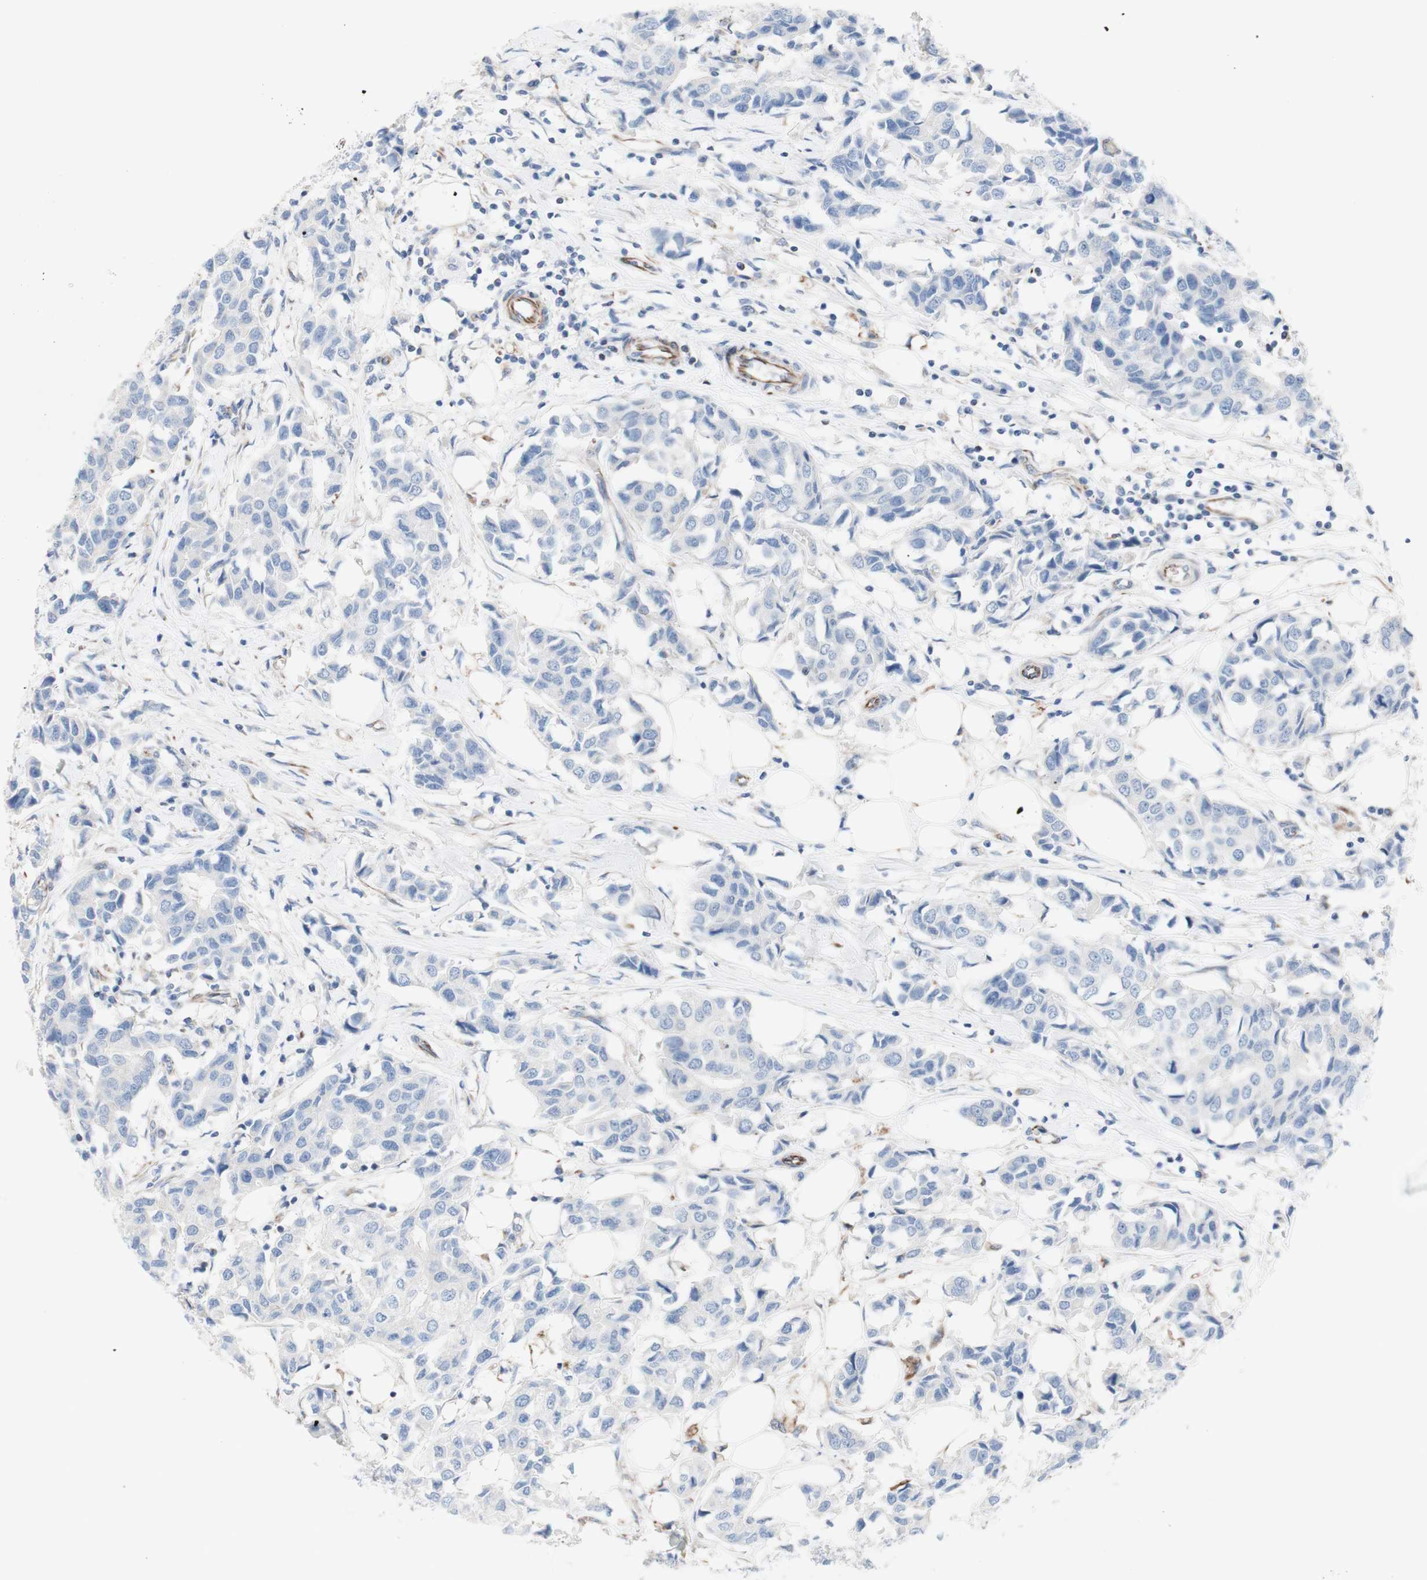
{"staining": {"intensity": "negative", "quantity": "none", "location": "none"}, "tissue": "breast cancer", "cell_type": "Tumor cells", "image_type": "cancer", "snomed": [{"axis": "morphology", "description": "Duct carcinoma"}, {"axis": "topography", "description": "Breast"}], "caption": "Tumor cells are negative for protein expression in human breast cancer (infiltrating ductal carcinoma).", "gene": "AGPAT5", "patient": {"sex": "female", "age": 80}}